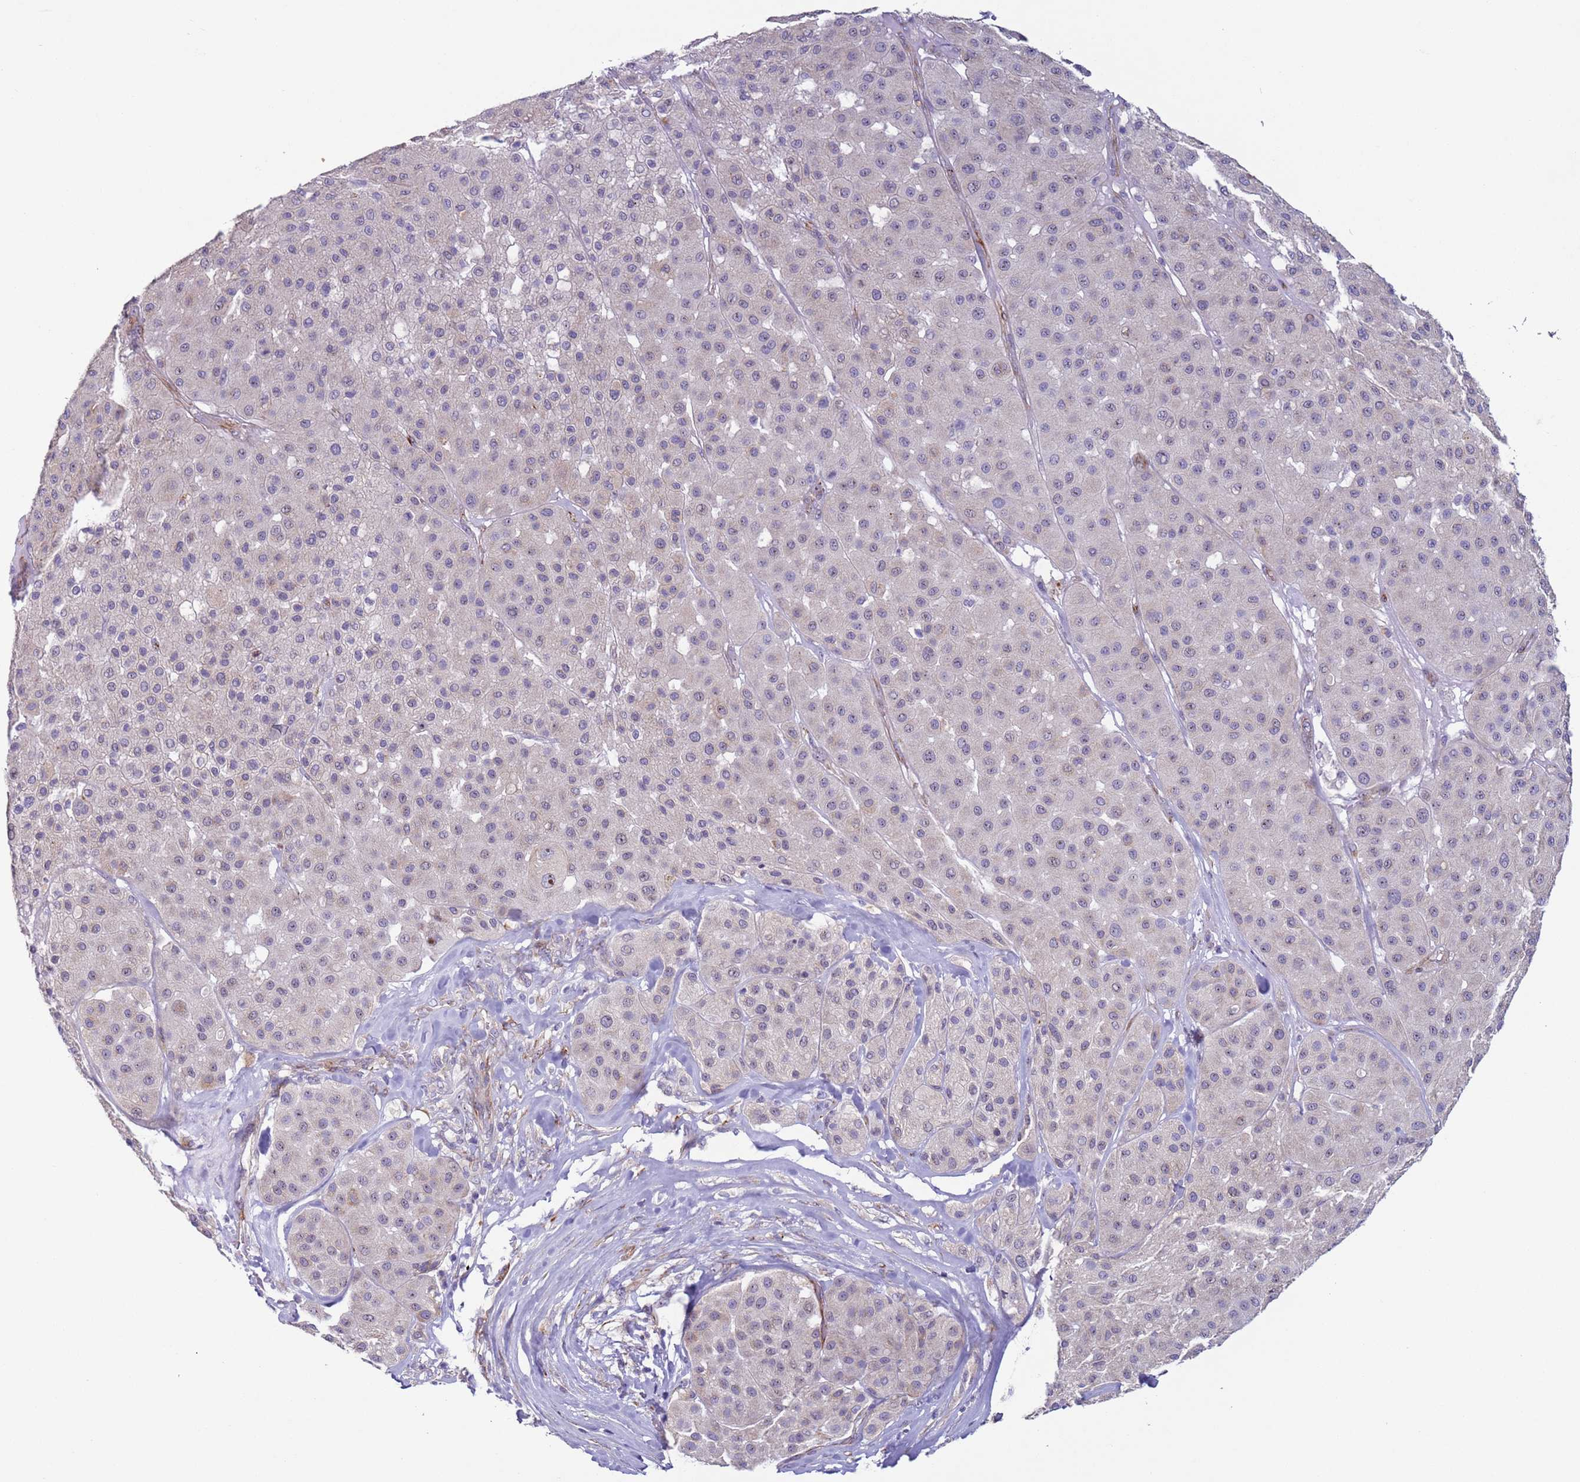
{"staining": {"intensity": "negative", "quantity": "none", "location": "none"}, "tissue": "melanoma", "cell_type": "Tumor cells", "image_type": "cancer", "snomed": [{"axis": "morphology", "description": "Malignant melanoma, Metastatic site"}, {"axis": "topography", "description": "Smooth muscle"}], "caption": "Human melanoma stained for a protein using IHC reveals no expression in tumor cells.", "gene": "HEATR1", "patient": {"sex": "male", "age": 41}}